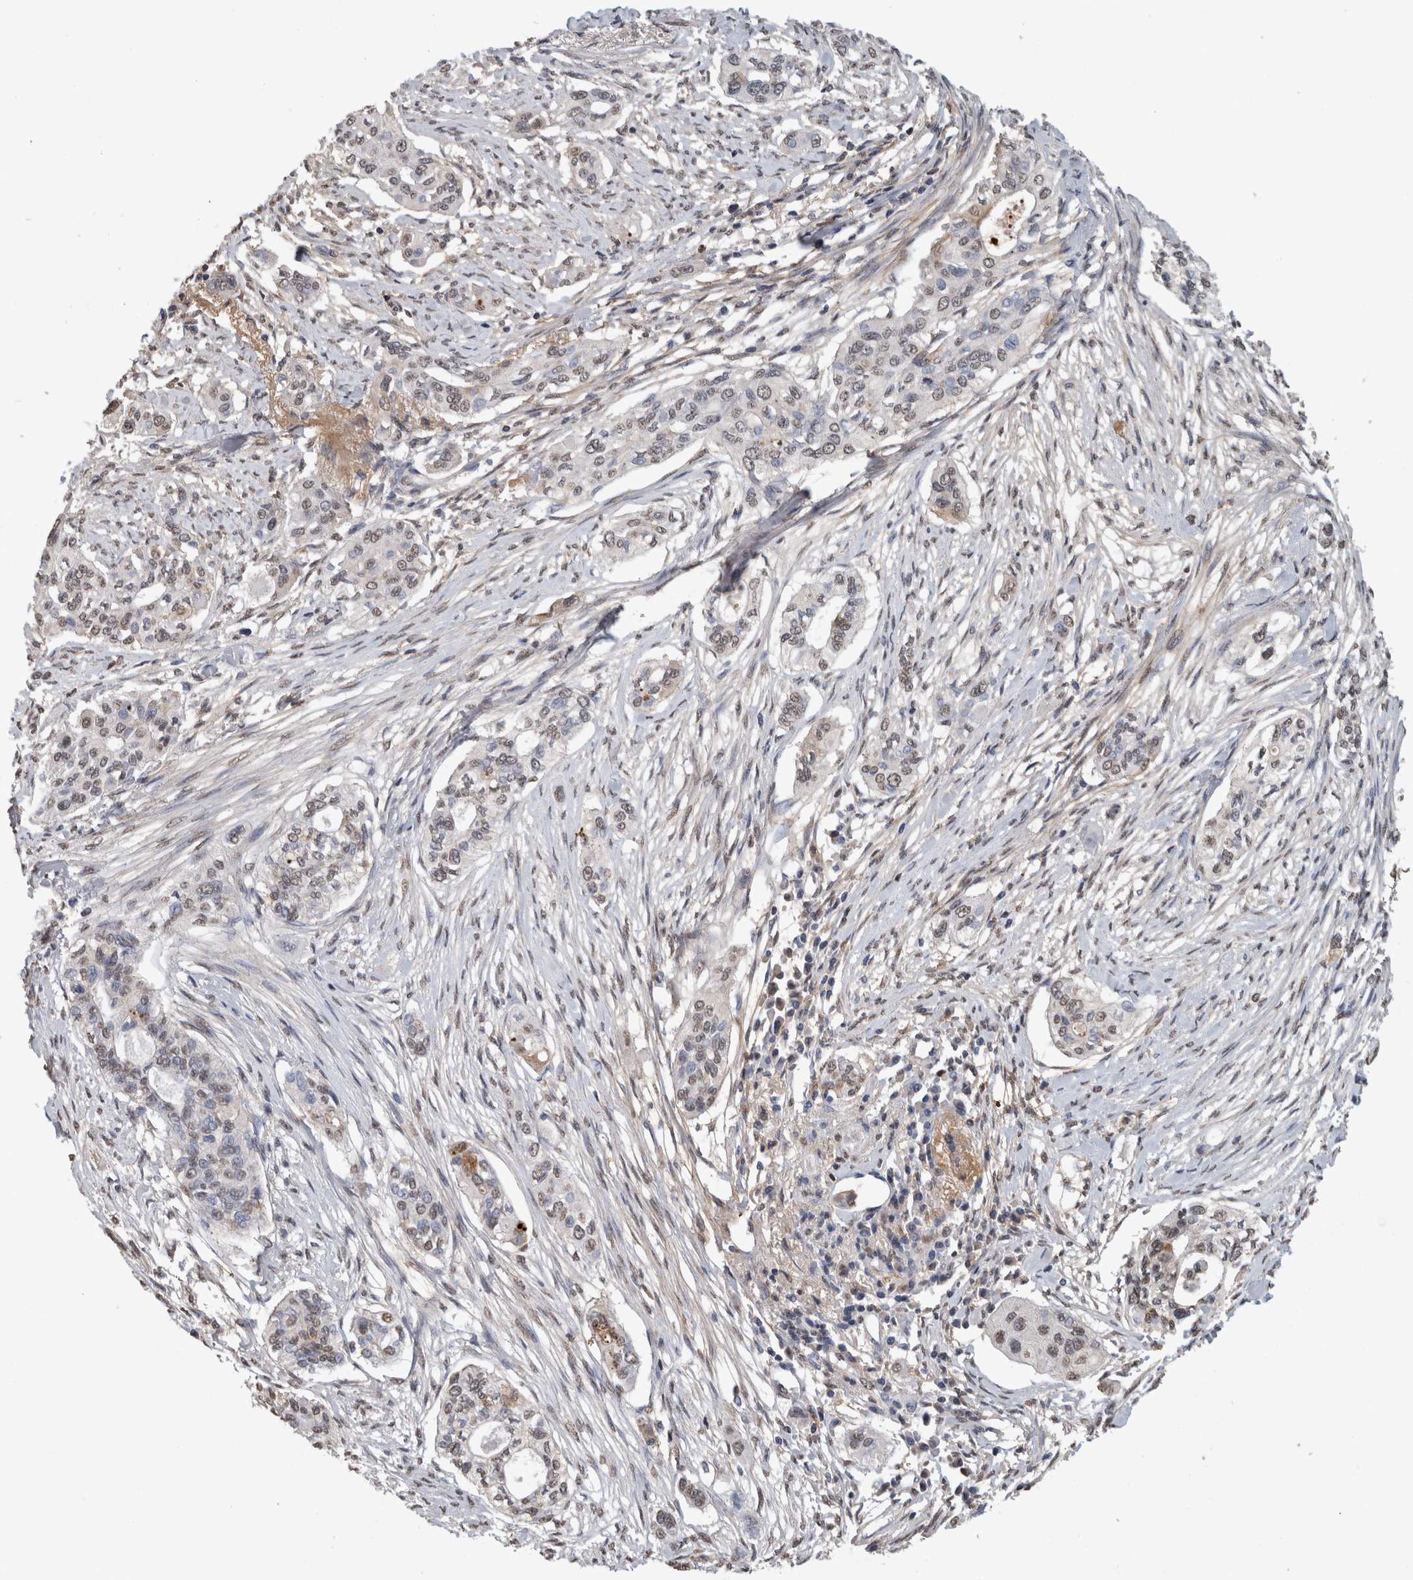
{"staining": {"intensity": "weak", "quantity": ">75%", "location": "nuclear"}, "tissue": "pancreatic cancer", "cell_type": "Tumor cells", "image_type": "cancer", "snomed": [{"axis": "morphology", "description": "Adenocarcinoma, NOS"}, {"axis": "topography", "description": "Pancreas"}], "caption": "High-magnification brightfield microscopy of pancreatic cancer stained with DAB (brown) and counterstained with hematoxylin (blue). tumor cells exhibit weak nuclear expression is seen in approximately>75% of cells.", "gene": "LTBP1", "patient": {"sex": "female", "age": 60}}